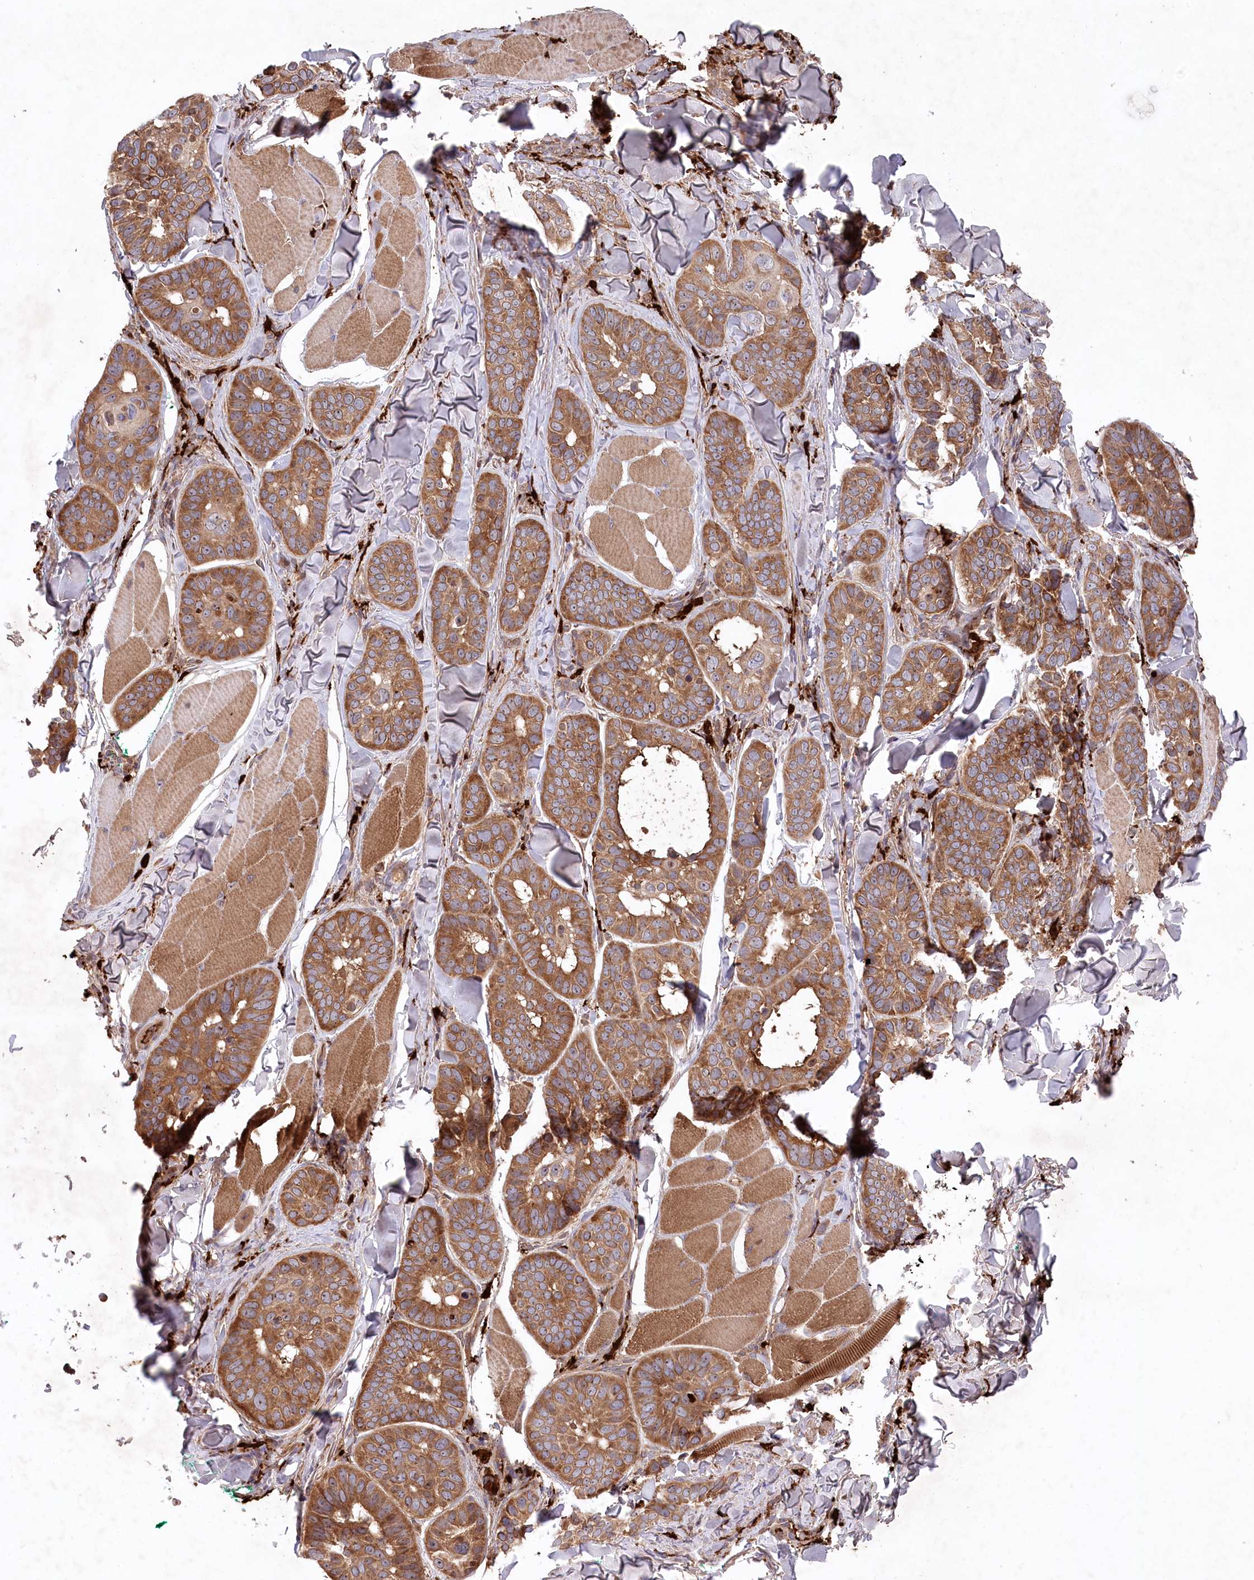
{"staining": {"intensity": "moderate", "quantity": ">75%", "location": "cytoplasmic/membranous"}, "tissue": "skin cancer", "cell_type": "Tumor cells", "image_type": "cancer", "snomed": [{"axis": "morphology", "description": "Basal cell carcinoma"}, {"axis": "topography", "description": "Skin"}], "caption": "The histopathology image displays immunohistochemical staining of skin cancer (basal cell carcinoma). There is moderate cytoplasmic/membranous expression is identified in about >75% of tumor cells.", "gene": "PPP1R21", "patient": {"sex": "male", "age": 62}}